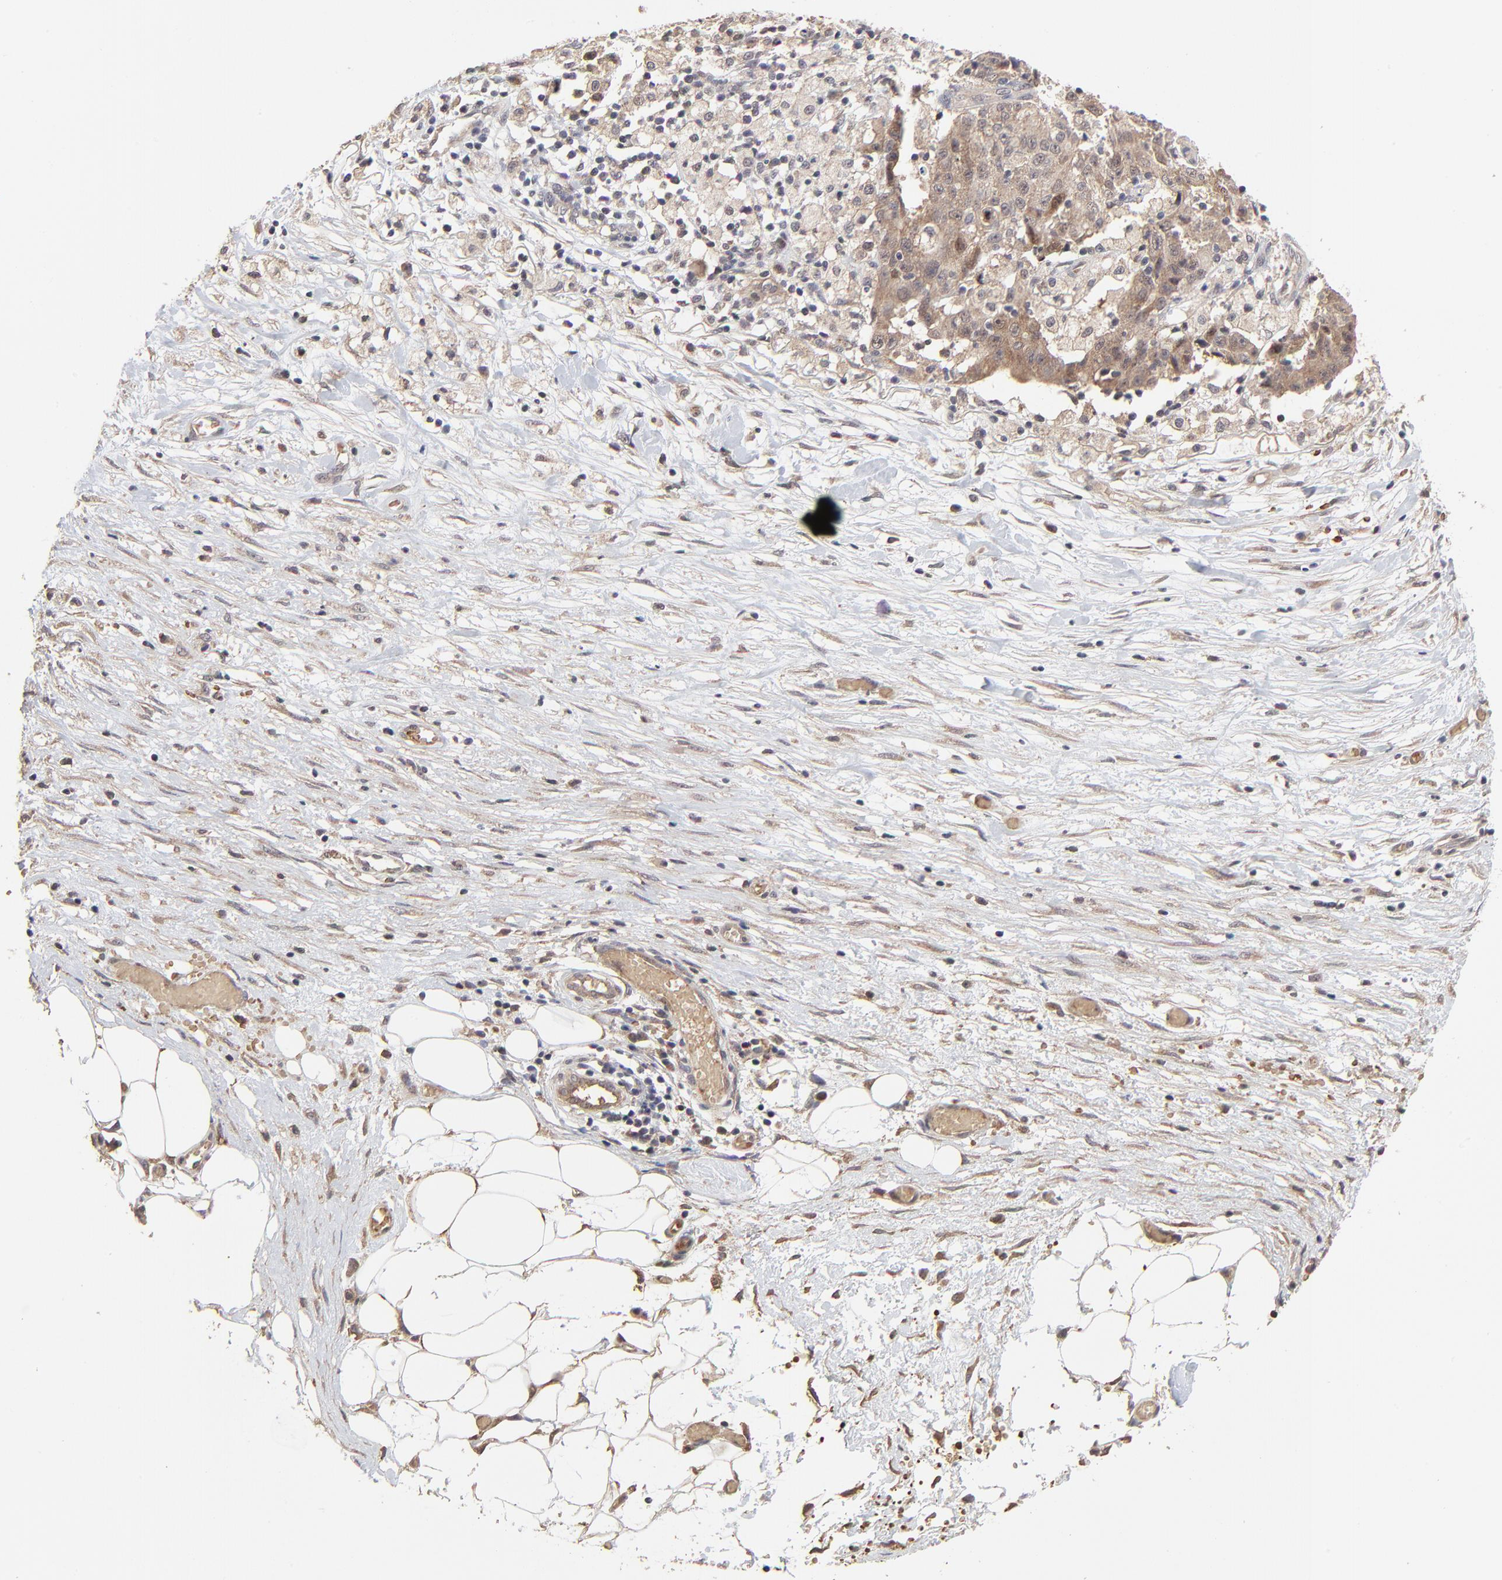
{"staining": {"intensity": "moderate", "quantity": ">75%", "location": "cytoplasmic/membranous"}, "tissue": "ovarian cancer", "cell_type": "Tumor cells", "image_type": "cancer", "snomed": [{"axis": "morphology", "description": "Carcinoma, endometroid"}, {"axis": "topography", "description": "Ovary"}], "caption": "The immunohistochemical stain shows moderate cytoplasmic/membranous expression in tumor cells of ovarian cancer tissue.", "gene": "FRMD8", "patient": {"sex": "female", "age": 42}}